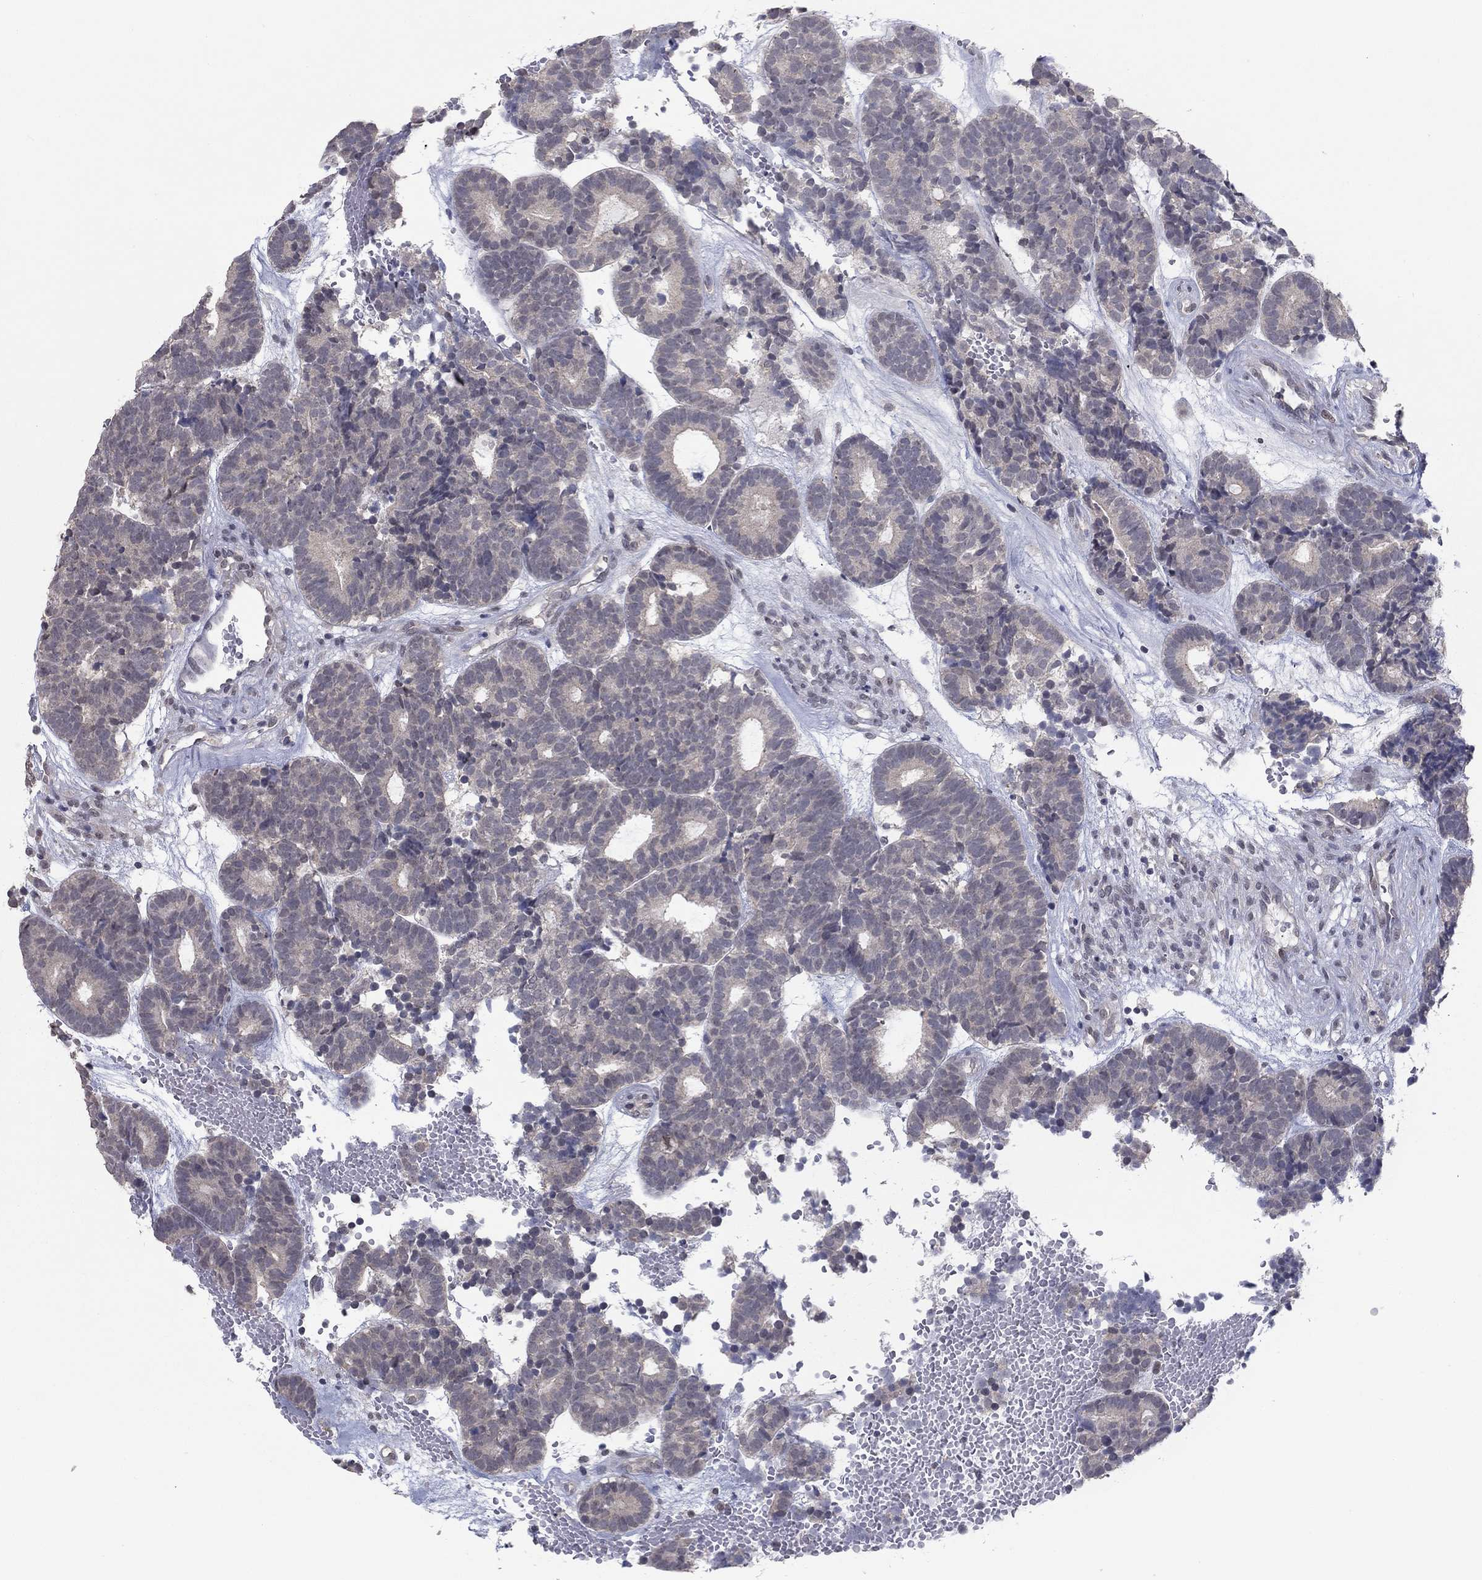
{"staining": {"intensity": "negative", "quantity": "none", "location": "none"}, "tissue": "head and neck cancer", "cell_type": "Tumor cells", "image_type": "cancer", "snomed": [{"axis": "morphology", "description": "Adenocarcinoma, NOS"}, {"axis": "topography", "description": "Head-Neck"}], "caption": "An immunohistochemistry histopathology image of head and neck cancer is shown. There is no staining in tumor cells of head and neck cancer.", "gene": "SLC22A2", "patient": {"sex": "female", "age": 81}}